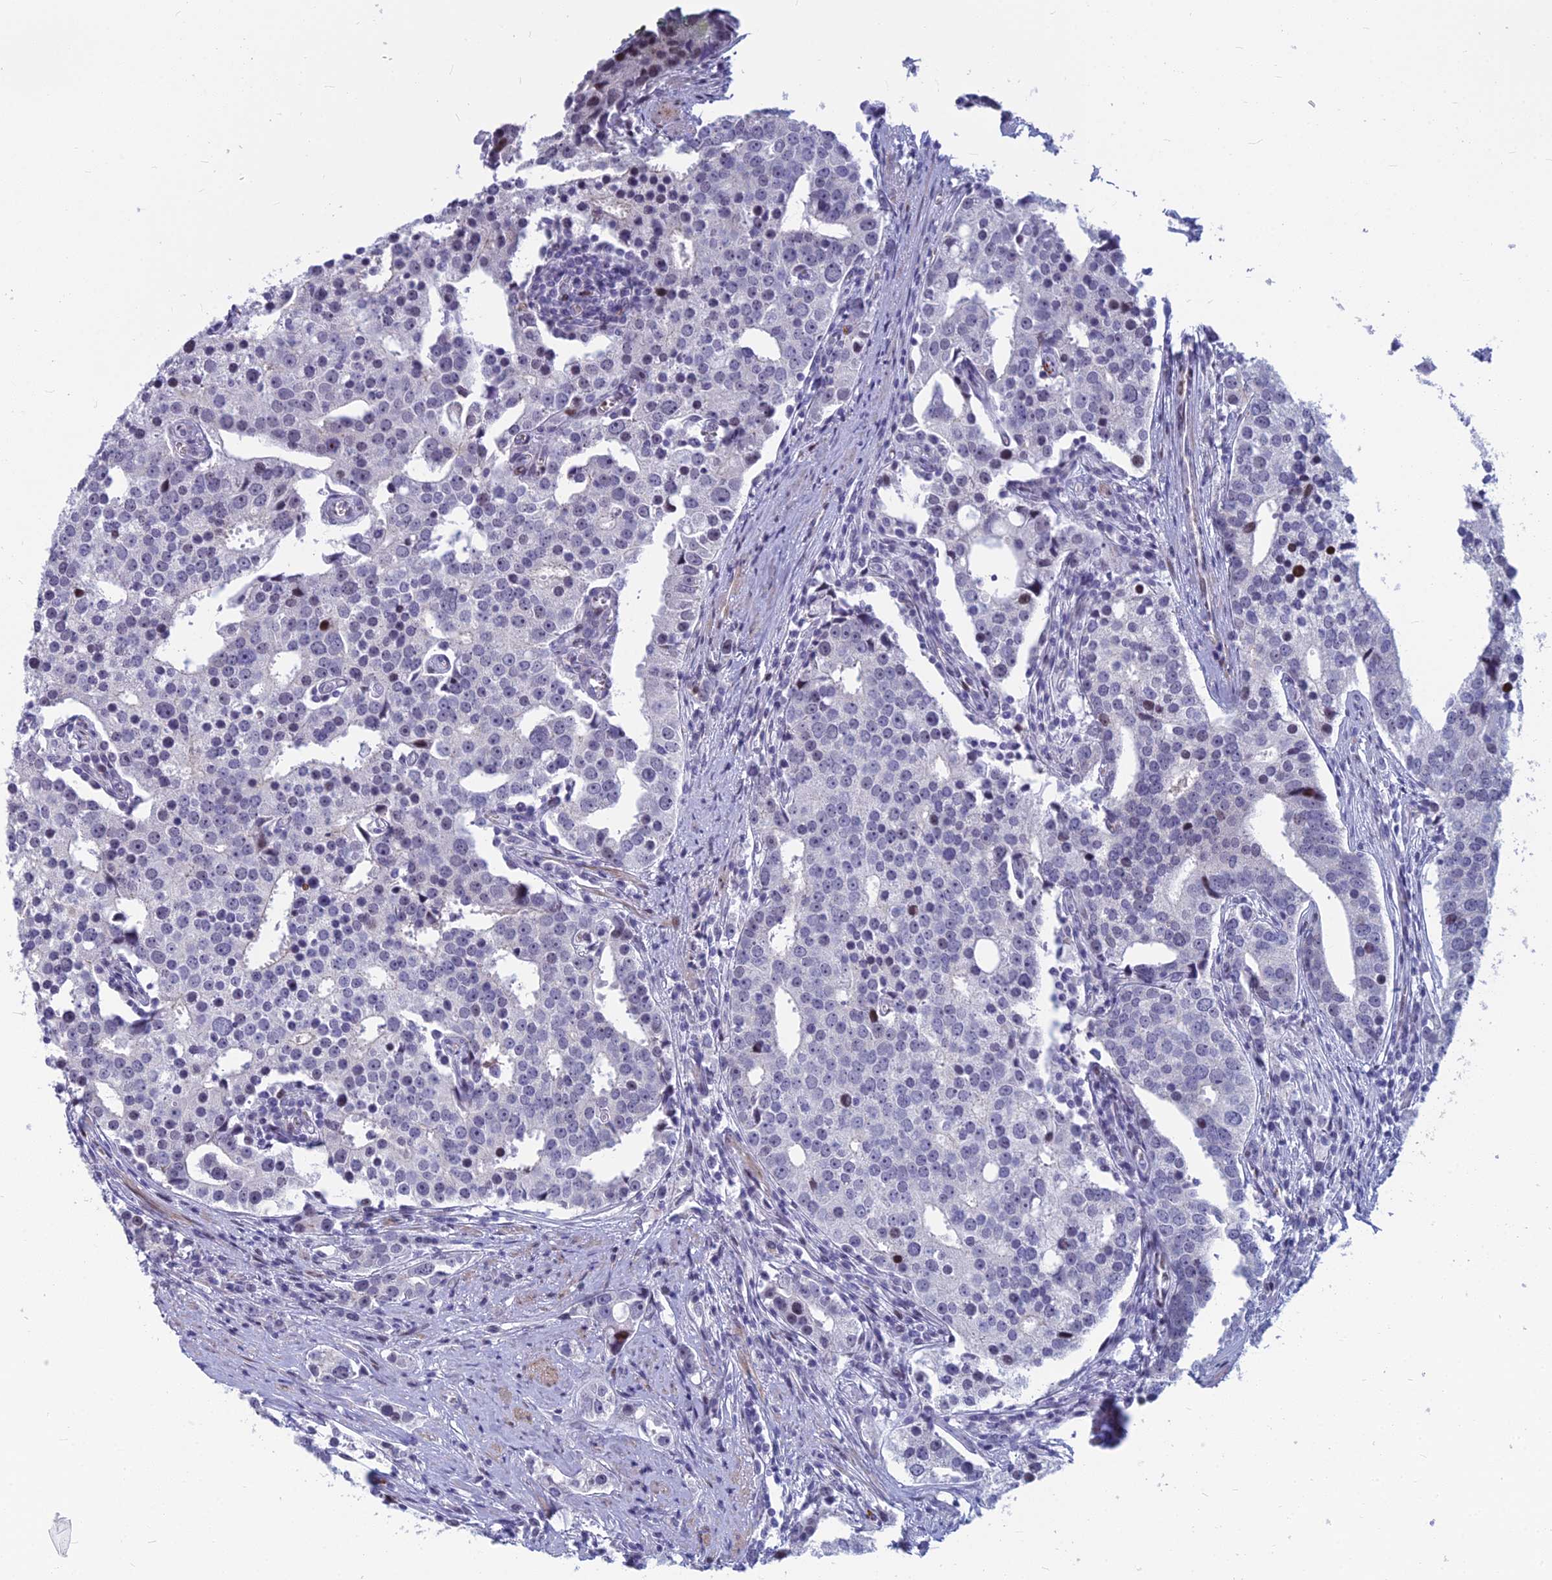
{"staining": {"intensity": "weak", "quantity": "<25%", "location": "nuclear"}, "tissue": "prostate cancer", "cell_type": "Tumor cells", "image_type": "cancer", "snomed": [{"axis": "morphology", "description": "Adenocarcinoma, High grade"}, {"axis": "topography", "description": "Prostate"}], "caption": "High power microscopy micrograph of an immunohistochemistry (IHC) photomicrograph of prostate cancer, revealing no significant expression in tumor cells. (DAB (3,3'-diaminobenzidine) immunohistochemistry (IHC), high magnification).", "gene": "MYBPC2", "patient": {"sex": "male", "age": 71}}